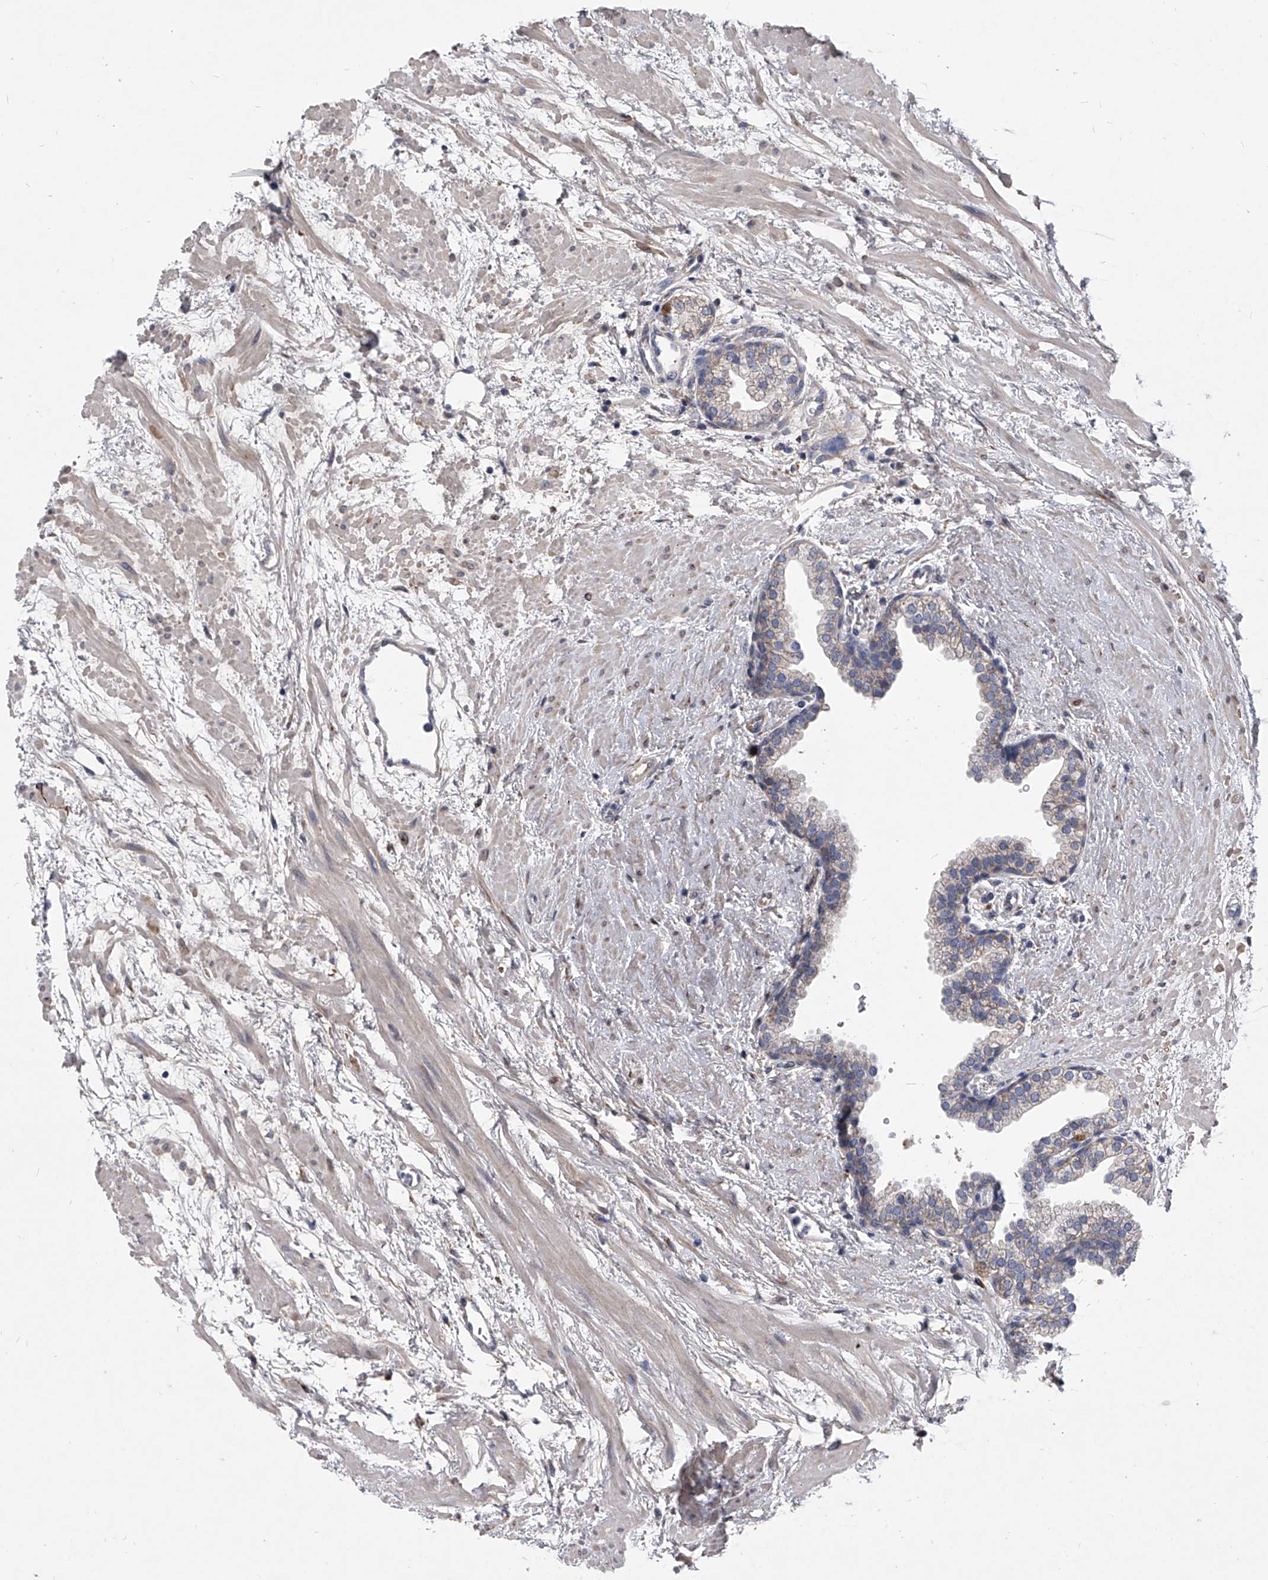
{"staining": {"intensity": "negative", "quantity": "none", "location": "none"}, "tissue": "prostate", "cell_type": "Glandular cells", "image_type": "normal", "snomed": [{"axis": "morphology", "description": "Normal tissue, NOS"}, {"axis": "topography", "description": "Prostate"}], "caption": "An IHC histopathology image of benign prostate is shown. There is no staining in glandular cells of prostate. (DAB (3,3'-diaminobenzidine) IHC with hematoxylin counter stain).", "gene": "CCR4", "patient": {"sex": "male", "age": 48}}